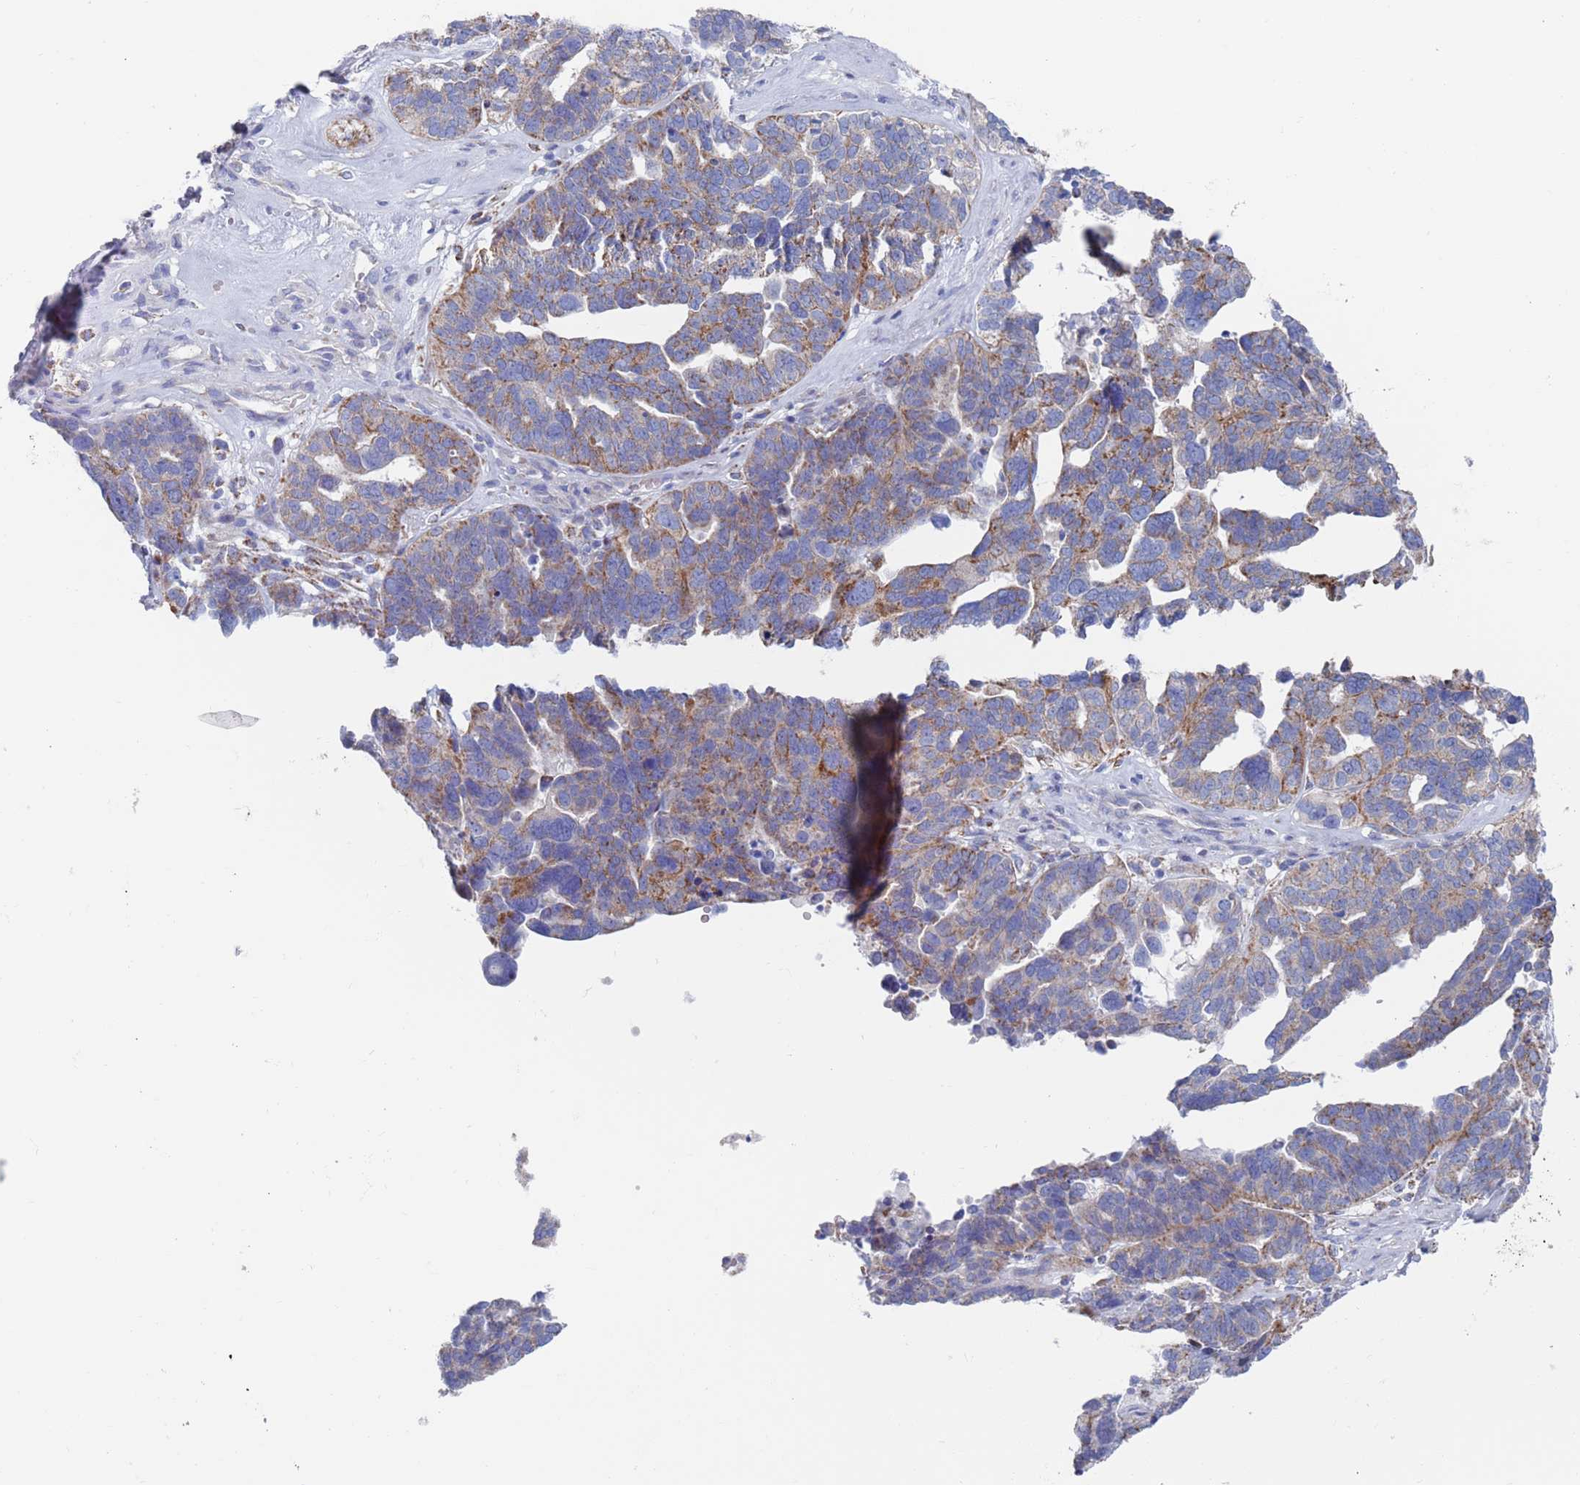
{"staining": {"intensity": "moderate", "quantity": "25%-75%", "location": "cytoplasmic/membranous"}, "tissue": "ovarian cancer", "cell_type": "Tumor cells", "image_type": "cancer", "snomed": [{"axis": "morphology", "description": "Cystadenocarcinoma, serous, NOS"}, {"axis": "topography", "description": "Ovary"}], "caption": "This is an image of IHC staining of ovarian serous cystadenocarcinoma, which shows moderate expression in the cytoplasmic/membranous of tumor cells.", "gene": "CHCHD6", "patient": {"sex": "female", "age": 59}}